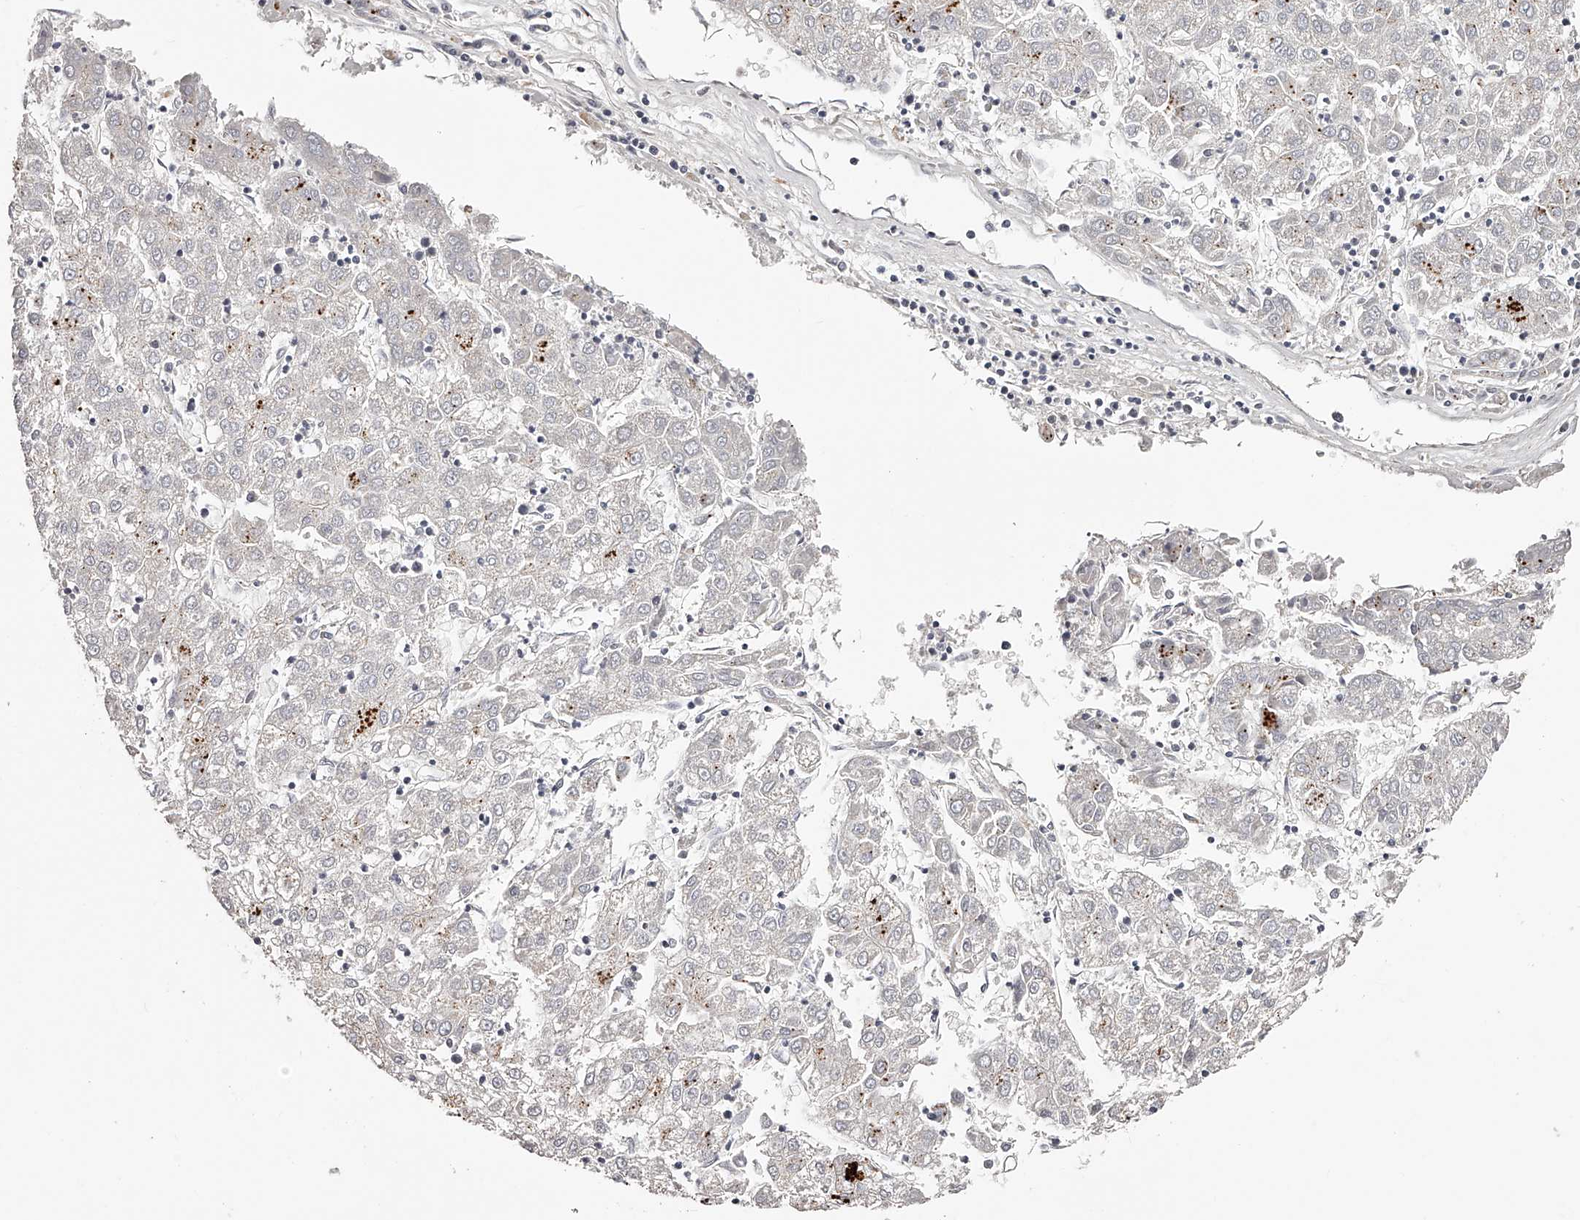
{"staining": {"intensity": "negative", "quantity": "none", "location": "none"}, "tissue": "liver cancer", "cell_type": "Tumor cells", "image_type": "cancer", "snomed": [{"axis": "morphology", "description": "Carcinoma, Hepatocellular, NOS"}, {"axis": "topography", "description": "Liver"}], "caption": "Tumor cells show no significant protein staining in liver hepatocellular carcinoma.", "gene": "SLC35D3", "patient": {"sex": "male", "age": 72}}